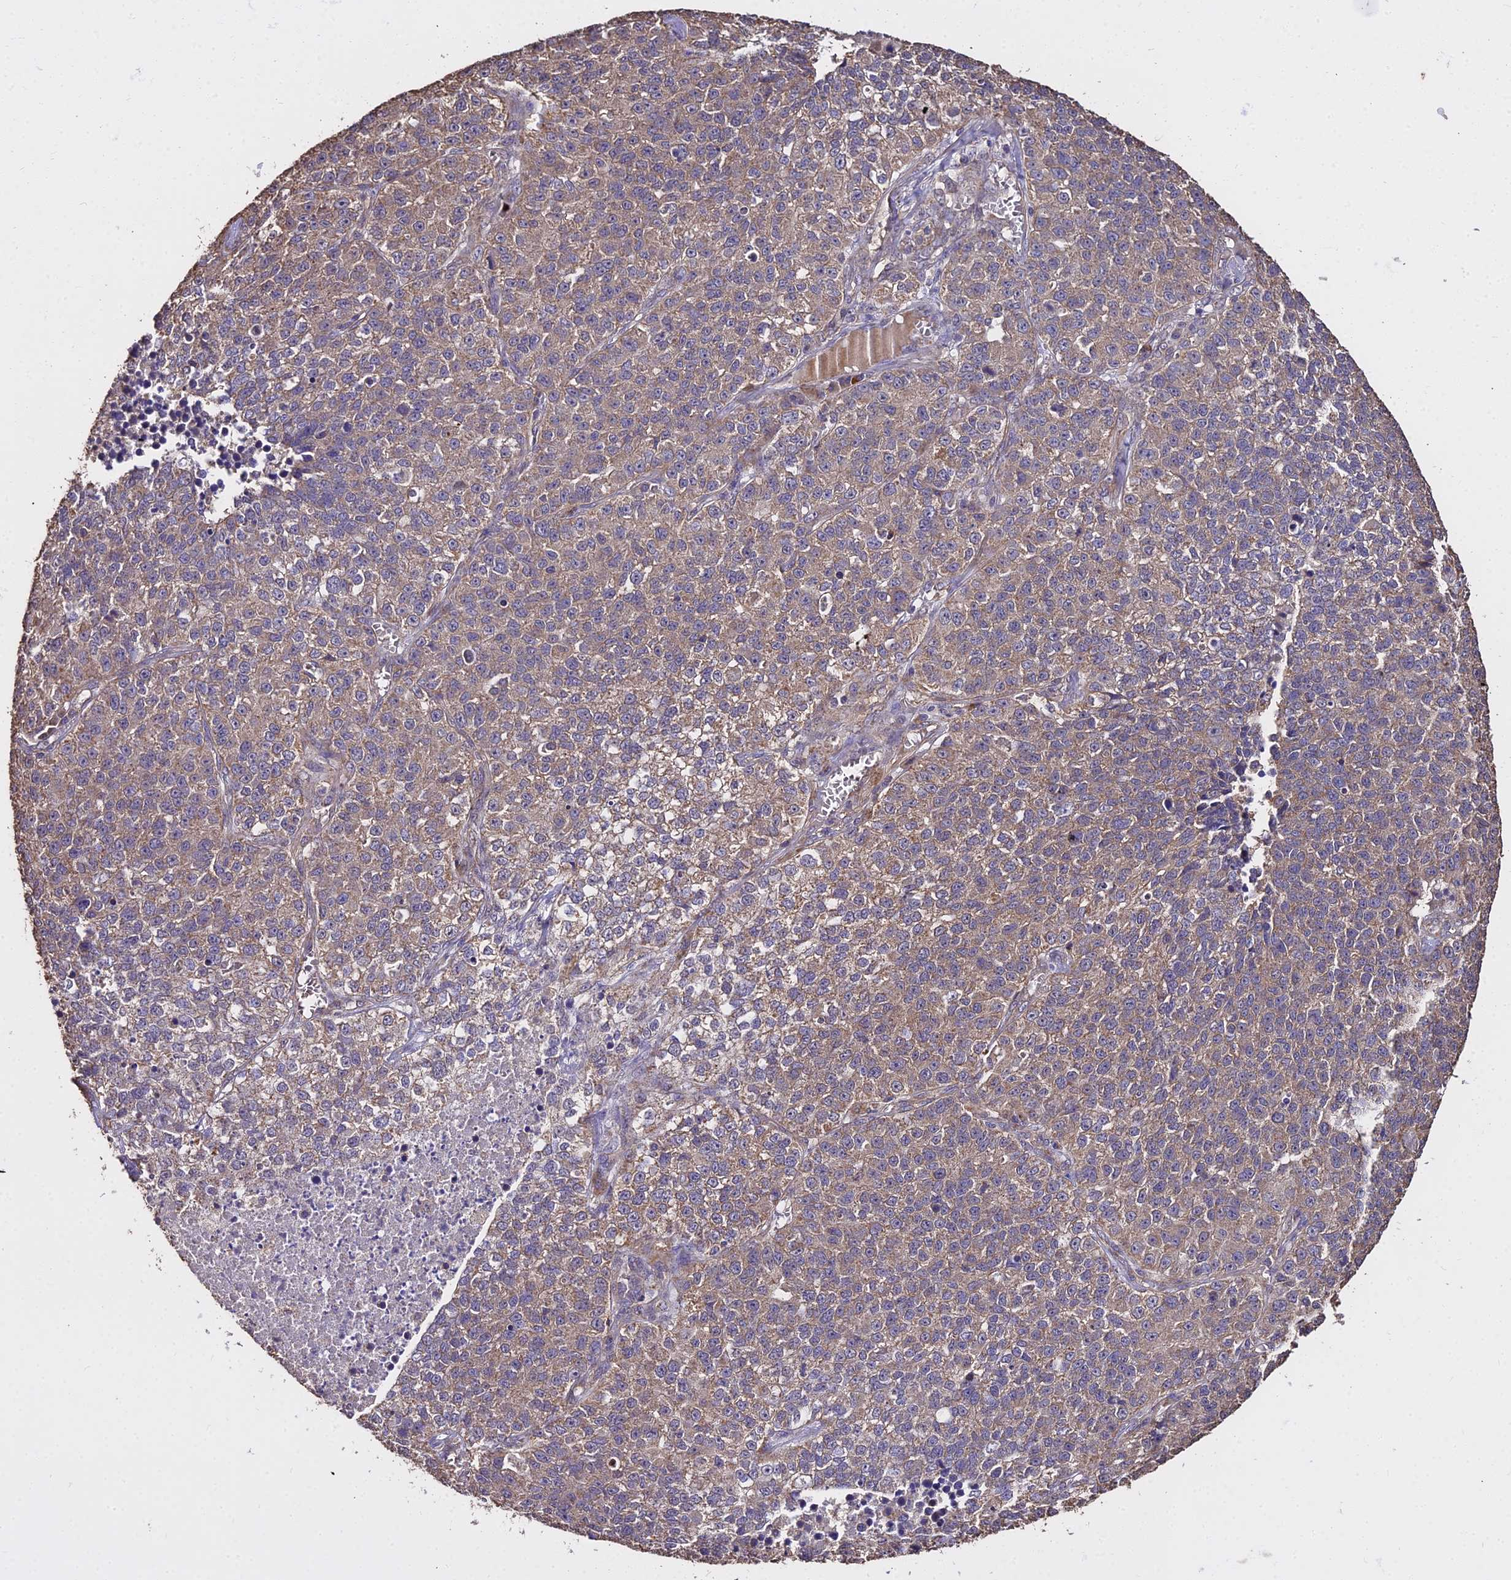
{"staining": {"intensity": "weak", "quantity": ">75%", "location": "cytoplasmic/membranous"}, "tissue": "lung cancer", "cell_type": "Tumor cells", "image_type": "cancer", "snomed": [{"axis": "morphology", "description": "Adenocarcinoma, NOS"}, {"axis": "topography", "description": "Lung"}], "caption": "Immunohistochemistry (DAB (3,3'-diaminobenzidine)) staining of lung adenocarcinoma shows weak cytoplasmic/membranous protein staining in about >75% of tumor cells.", "gene": "METTL13", "patient": {"sex": "male", "age": 49}}